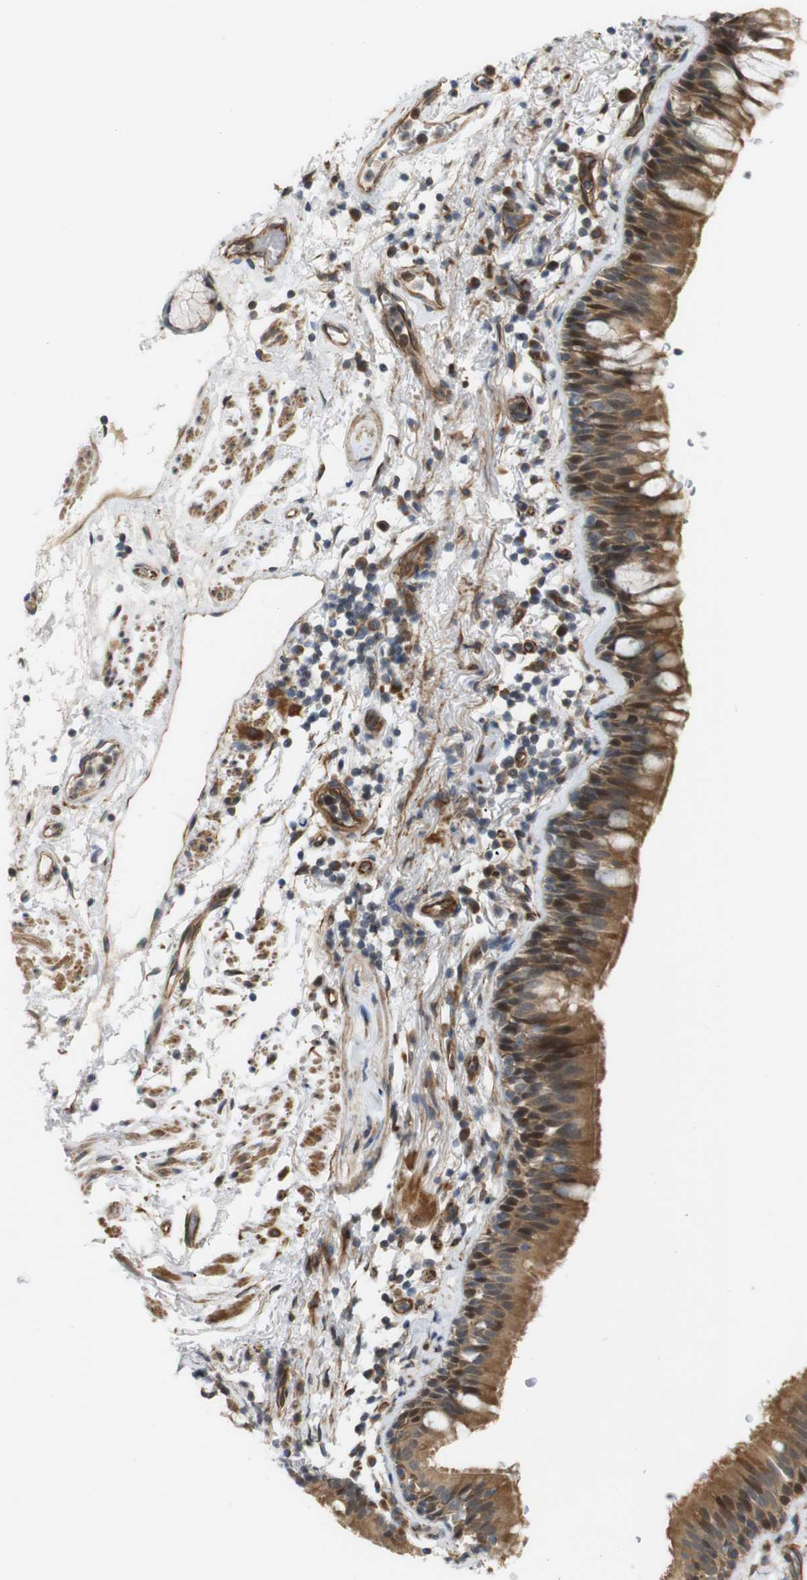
{"staining": {"intensity": "moderate", "quantity": ">75%", "location": "cytoplasmic/membranous"}, "tissue": "bronchus", "cell_type": "Respiratory epithelial cells", "image_type": "normal", "snomed": [{"axis": "morphology", "description": "Normal tissue, NOS"}, {"axis": "morphology", "description": "Inflammation, NOS"}, {"axis": "topography", "description": "Cartilage tissue"}, {"axis": "topography", "description": "Bronchus"}], "caption": "Protein staining exhibits moderate cytoplasmic/membranous positivity in approximately >75% of respiratory epithelial cells in unremarkable bronchus.", "gene": "RPTOR", "patient": {"sex": "male", "age": 77}}